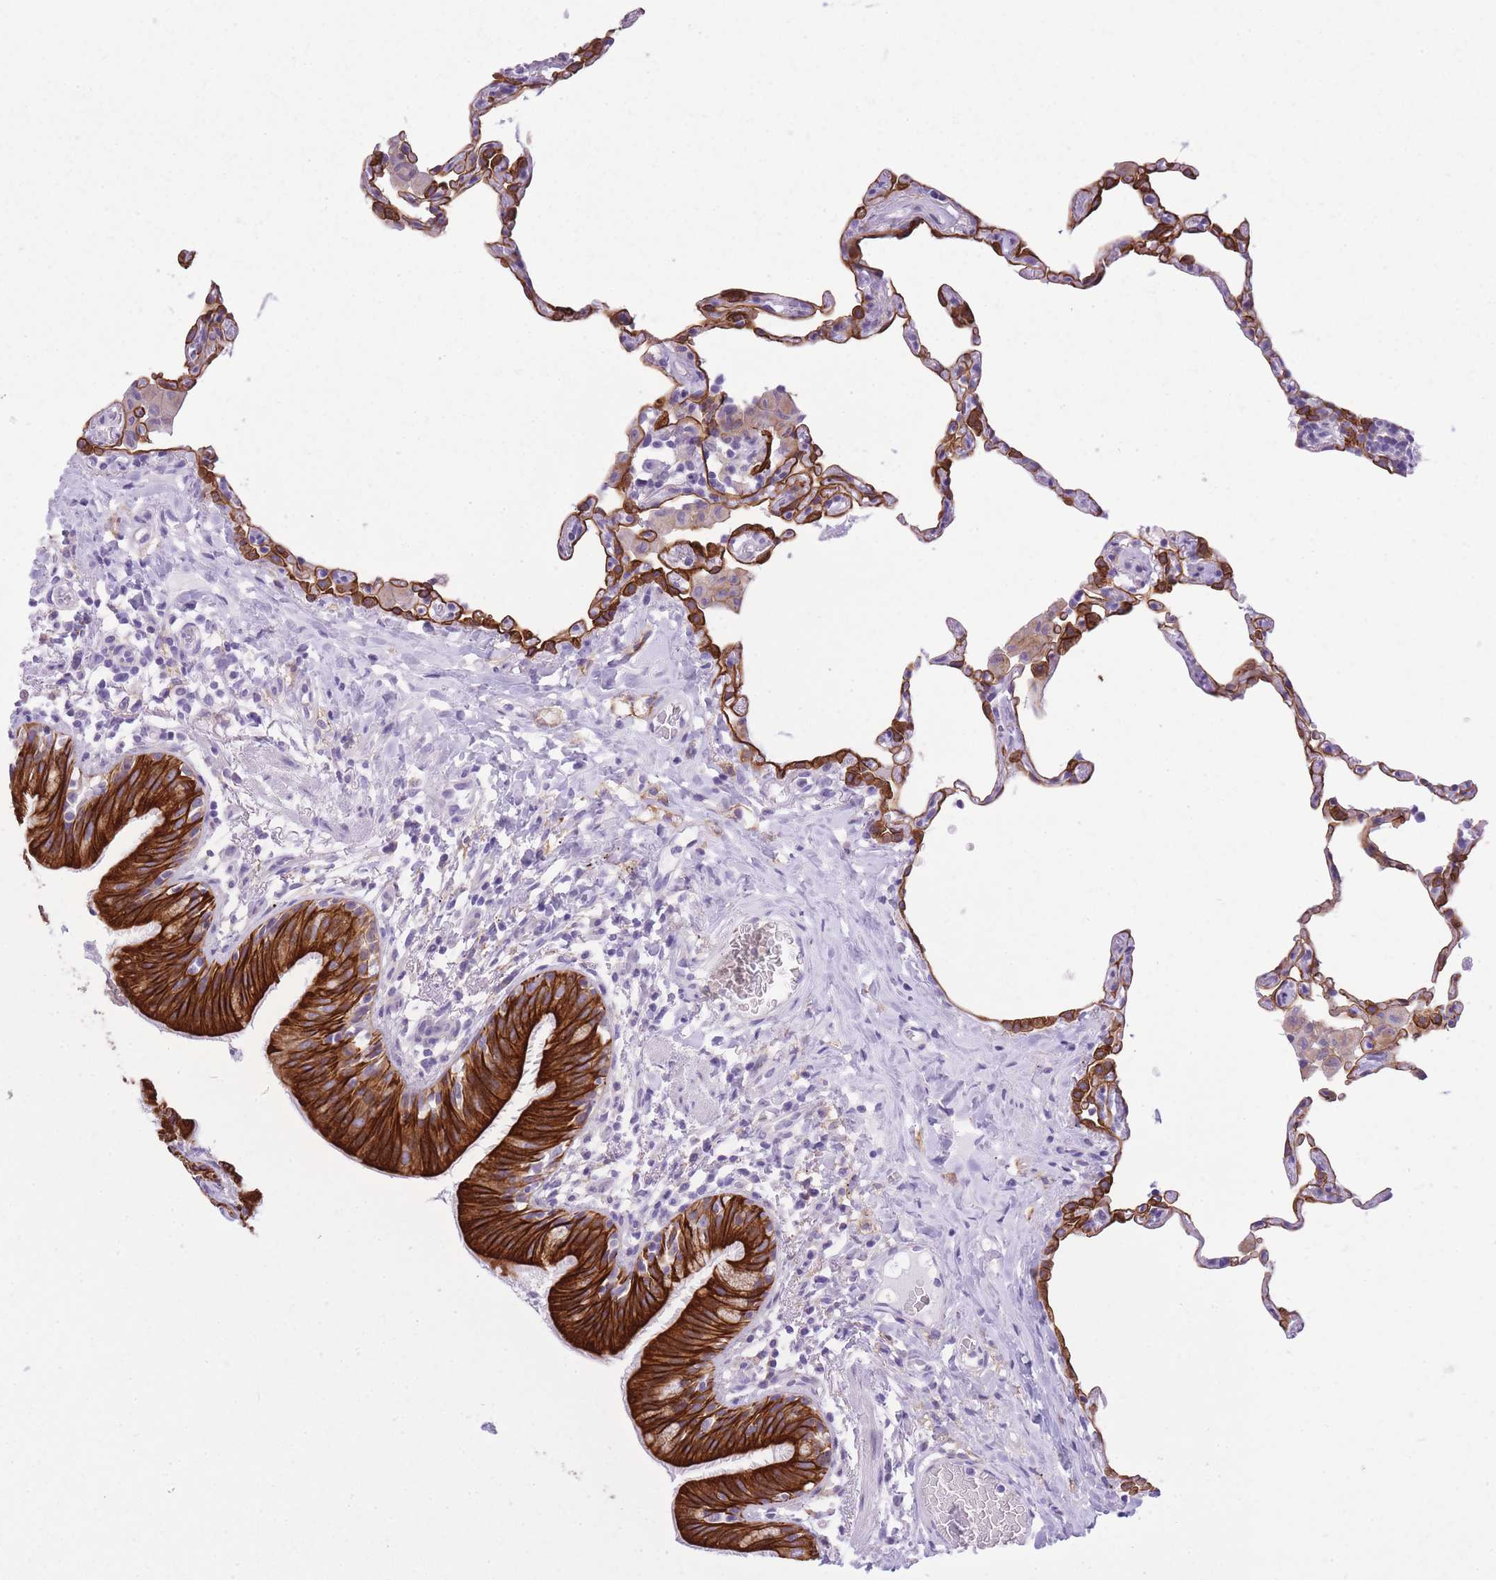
{"staining": {"intensity": "strong", "quantity": "25%-75%", "location": "cytoplasmic/membranous"}, "tissue": "lung", "cell_type": "Alveolar cells", "image_type": "normal", "snomed": [{"axis": "morphology", "description": "Normal tissue, NOS"}, {"axis": "topography", "description": "Lung"}], "caption": "Strong cytoplasmic/membranous positivity is identified in about 25%-75% of alveolar cells in unremarkable lung.", "gene": "RADX", "patient": {"sex": "female", "age": 57}}